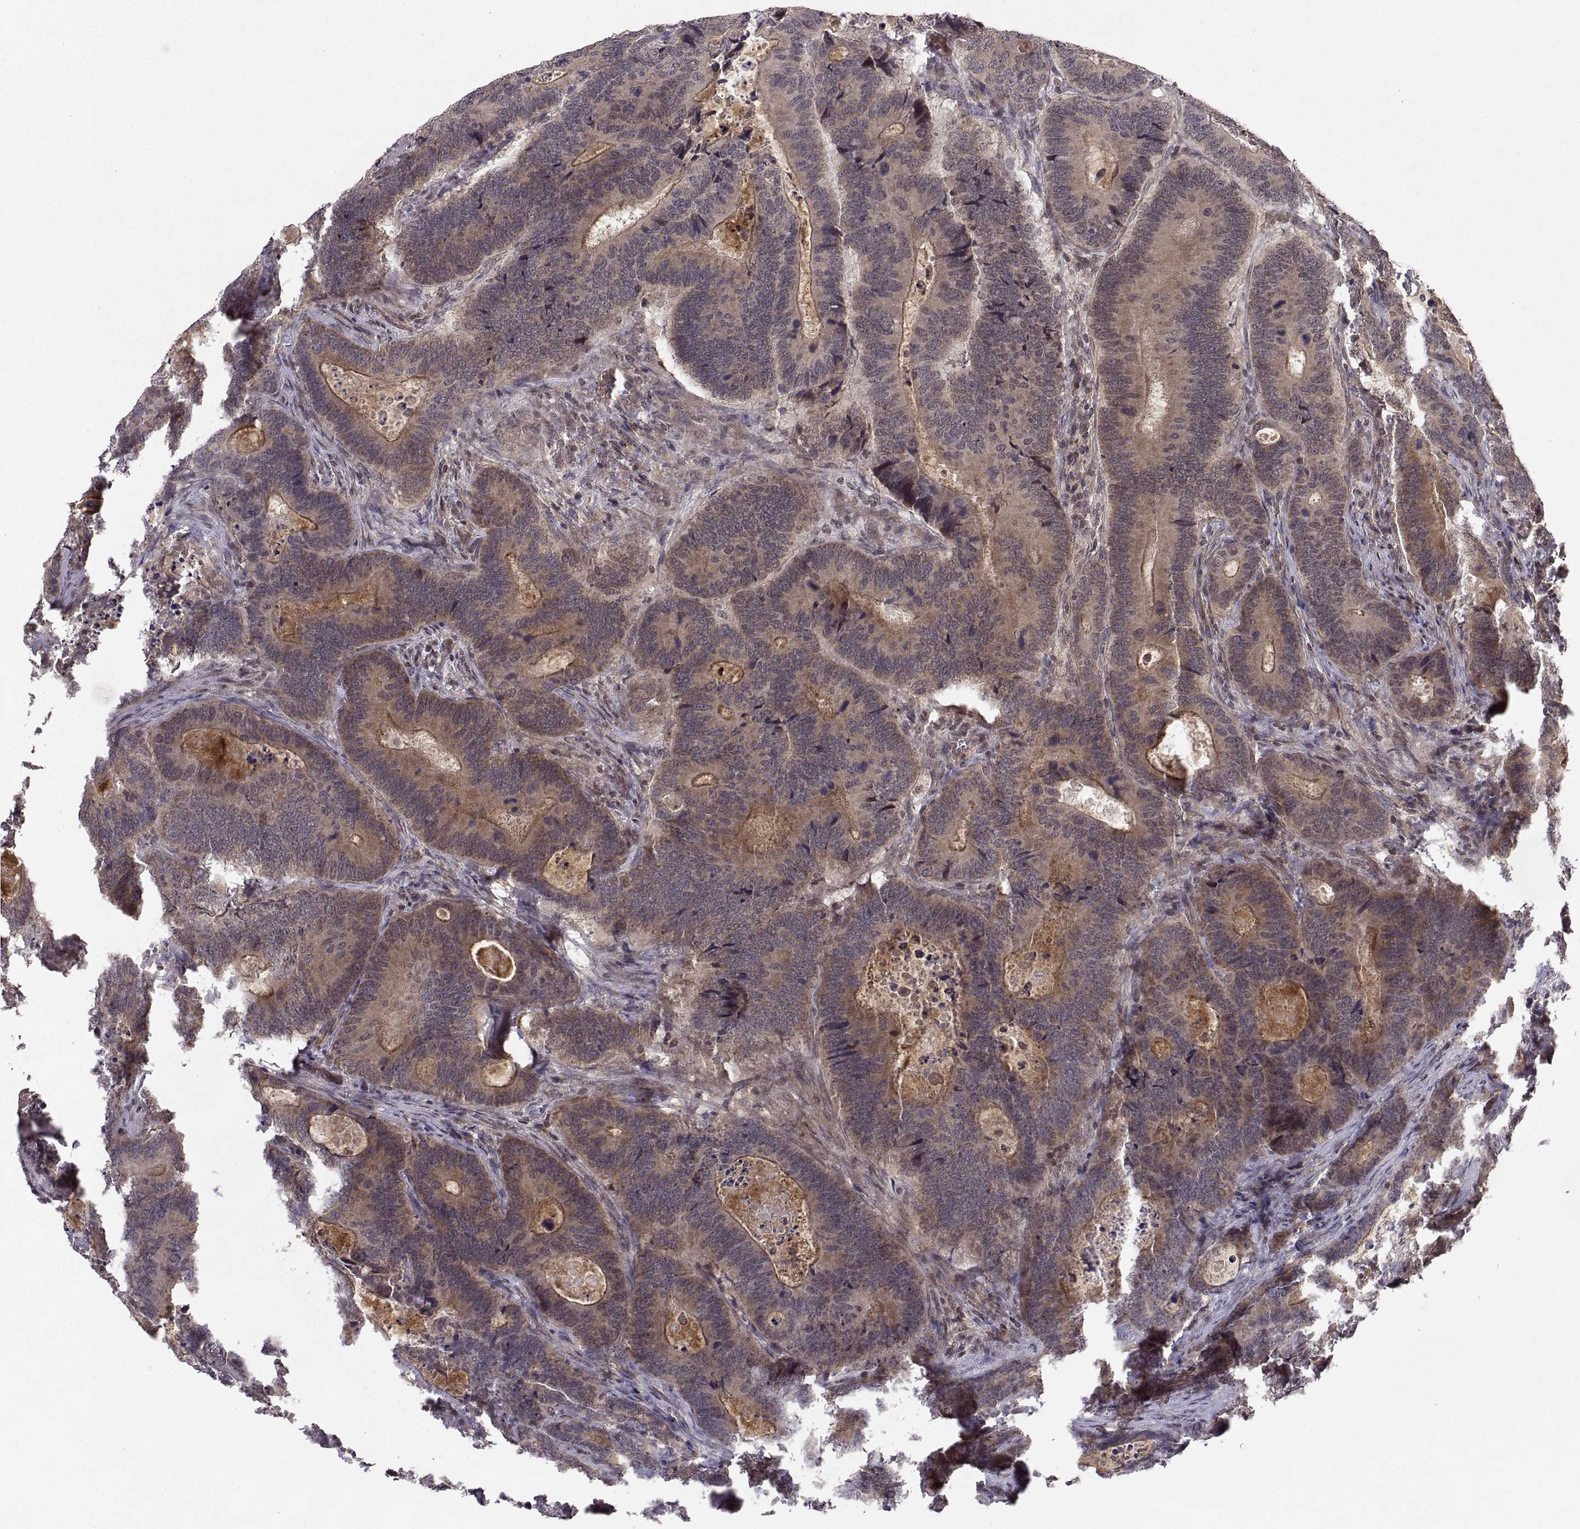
{"staining": {"intensity": "weak", "quantity": "25%-75%", "location": "cytoplasmic/membranous"}, "tissue": "colorectal cancer", "cell_type": "Tumor cells", "image_type": "cancer", "snomed": [{"axis": "morphology", "description": "Adenocarcinoma, NOS"}, {"axis": "topography", "description": "Colon"}], "caption": "A brown stain highlights weak cytoplasmic/membranous expression of a protein in human colorectal cancer (adenocarcinoma) tumor cells.", "gene": "ABL2", "patient": {"sex": "female", "age": 82}}